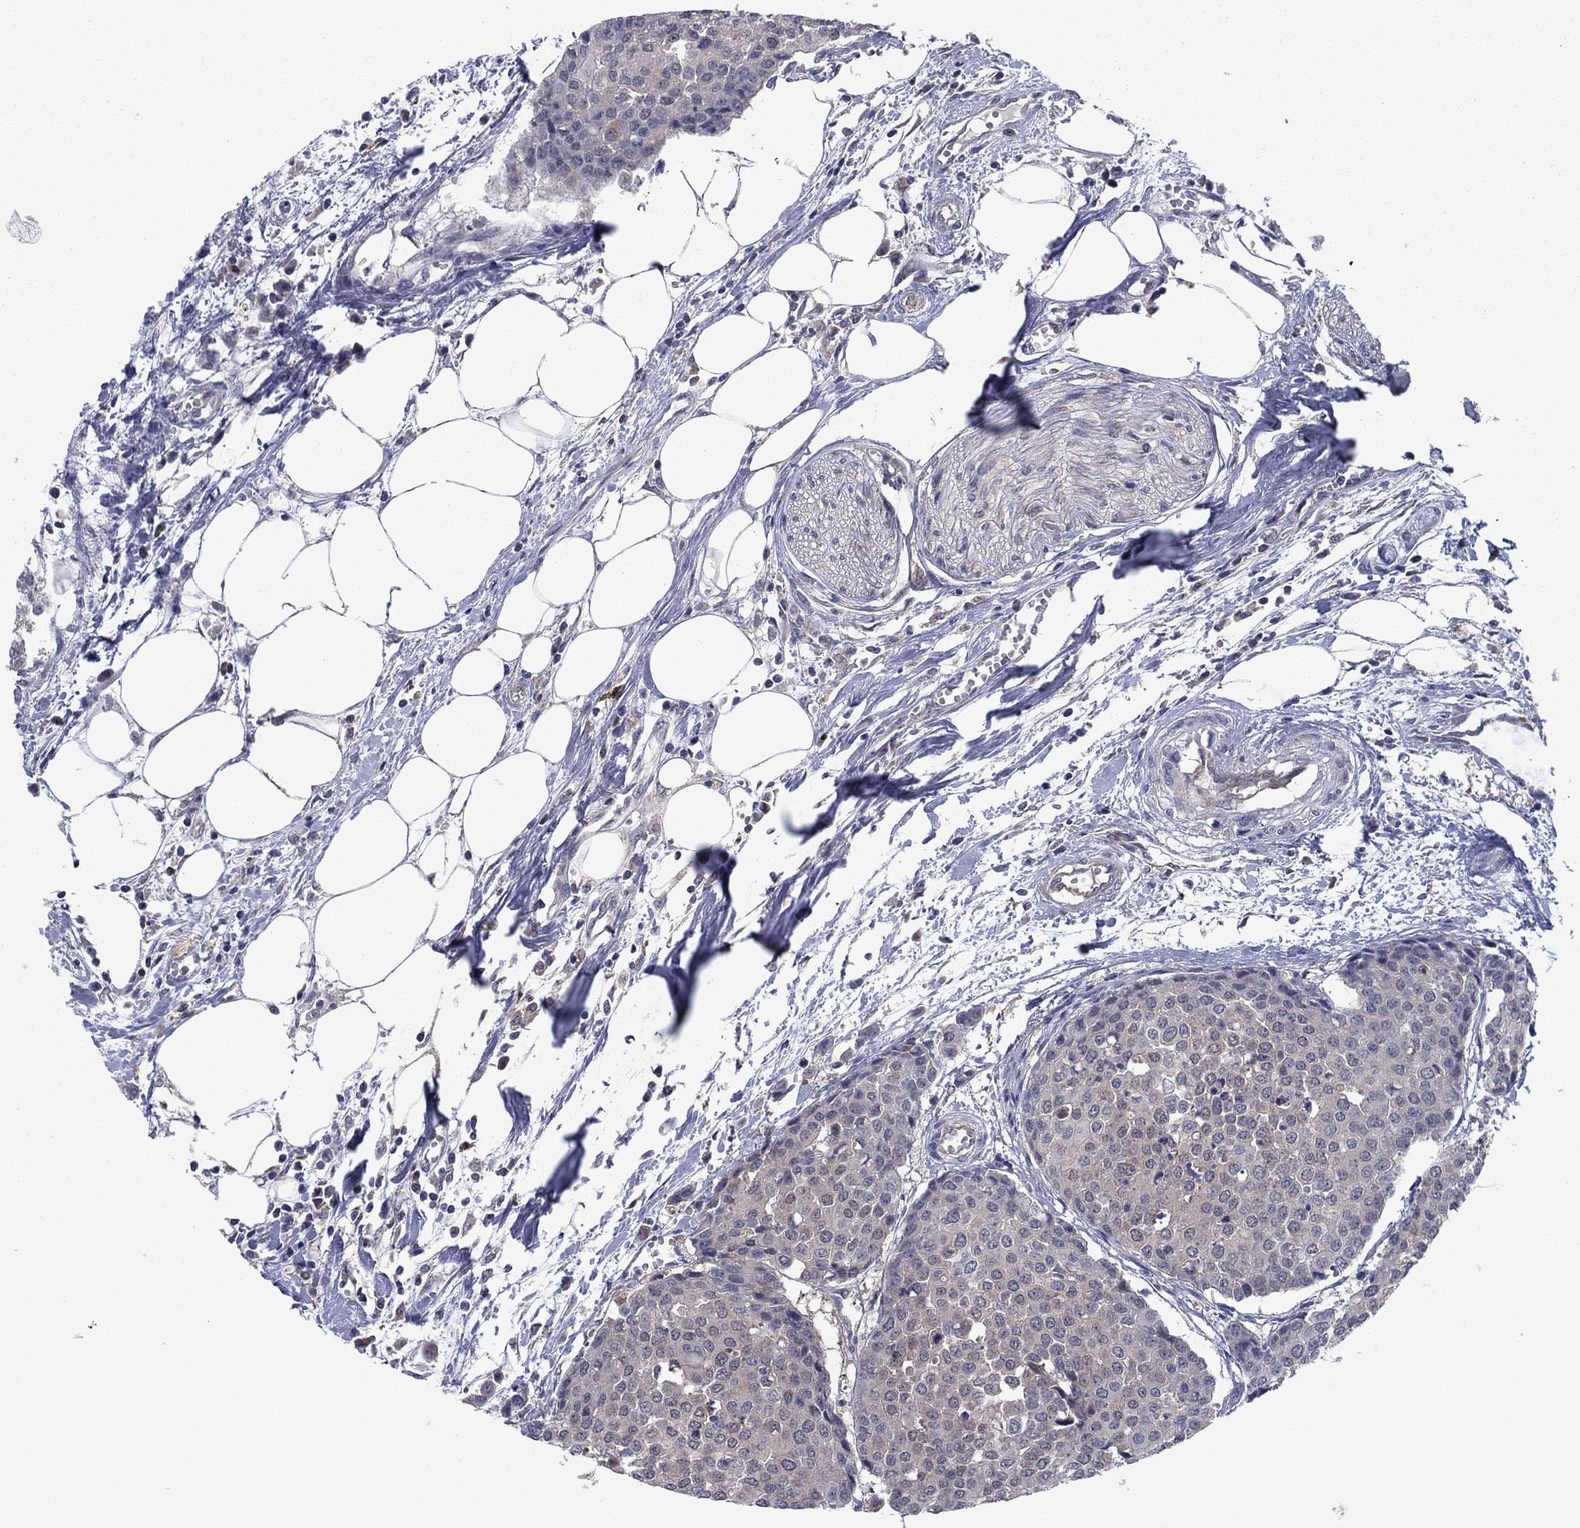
{"staining": {"intensity": "negative", "quantity": "none", "location": "none"}, "tissue": "carcinoid", "cell_type": "Tumor cells", "image_type": "cancer", "snomed": [{"axis": "morphology", "description": "Carcinoid, malignant, NOS"}, {"axis": "topography", "description": "Colon"}], "caption": "The photomicrograph demonstrates no staining of tumor cells in carcinoid.", "gene": "GRHPR", "patient": {"sex": "male", "age": 81}}